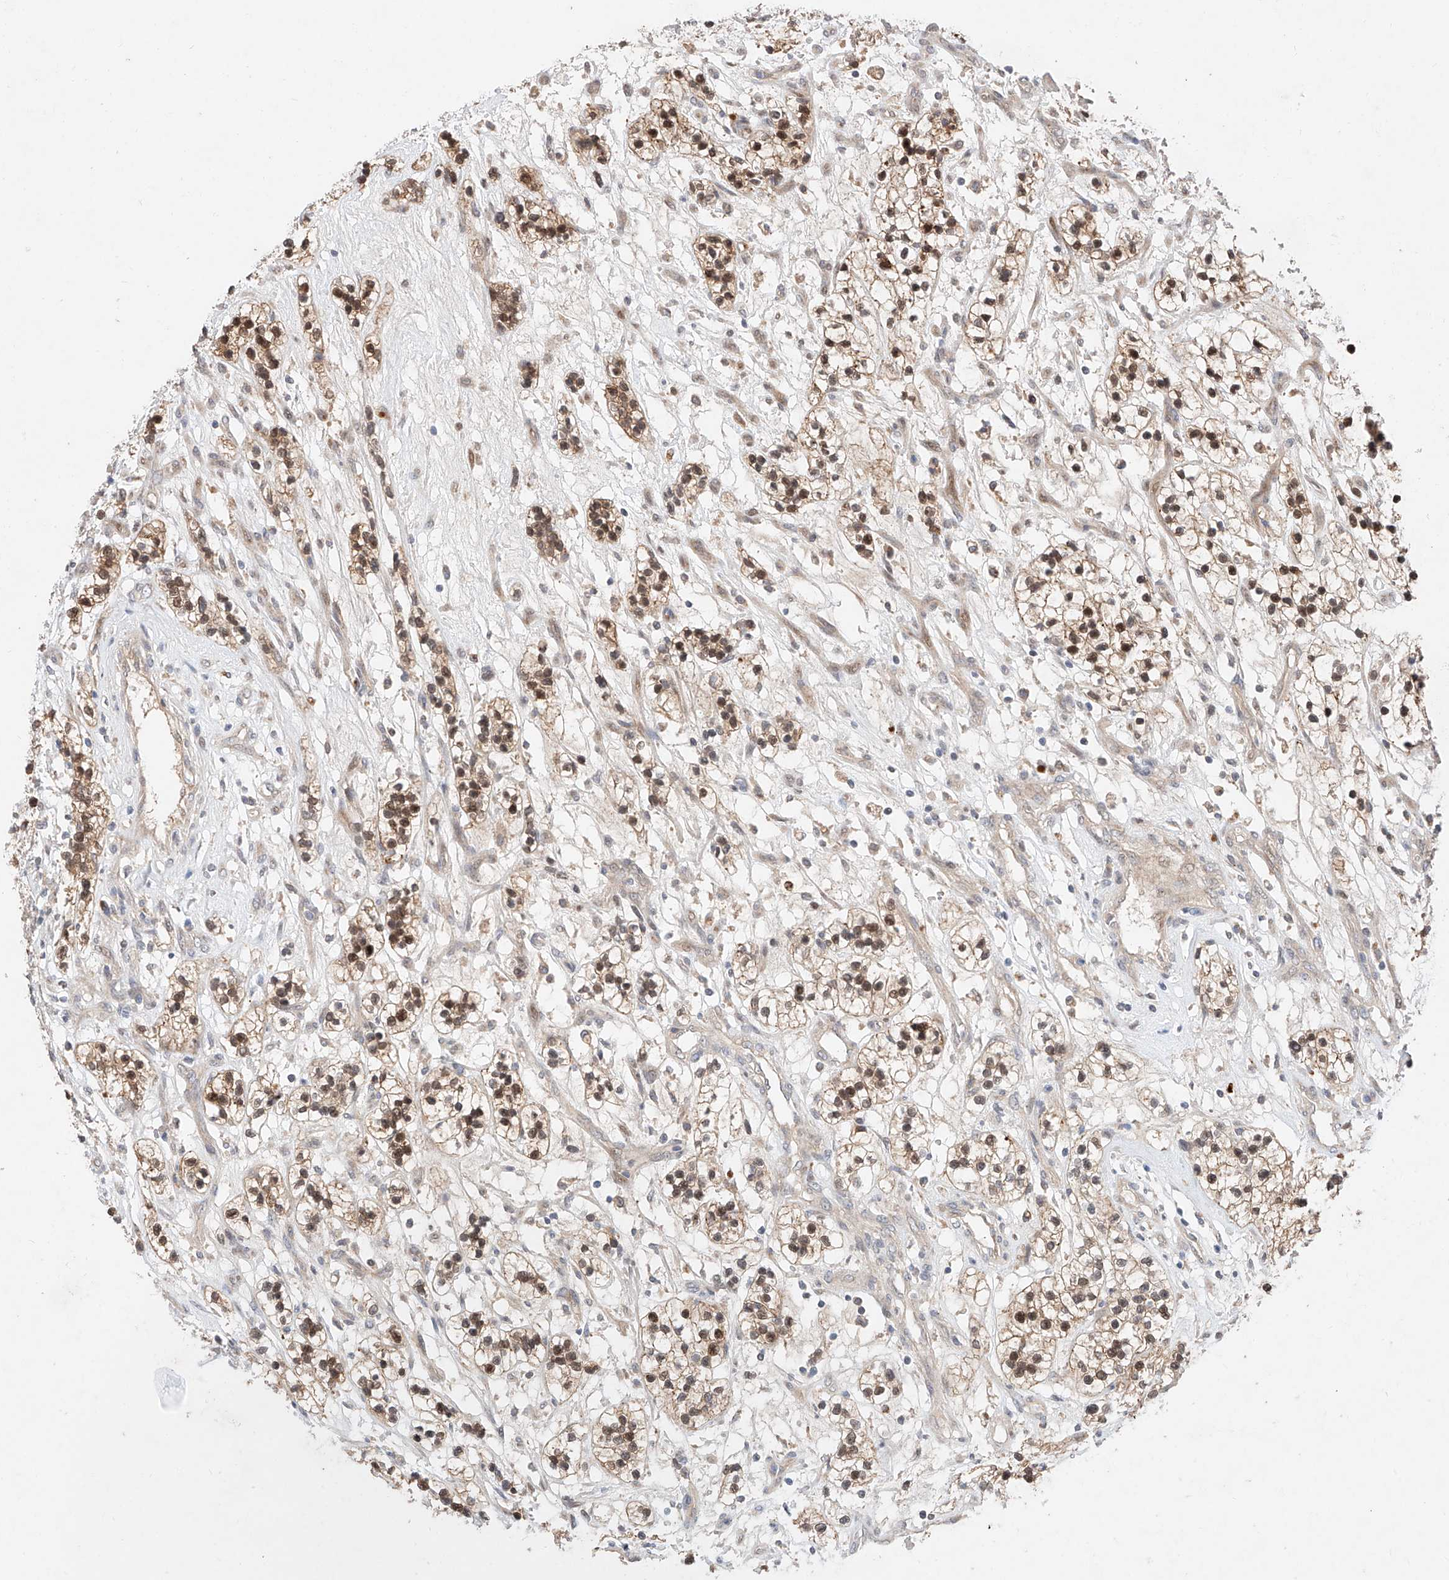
{"staining": {"intensity": "moderate", "quantity": ">75%", "location": "cytoplasmic/membranous,nuclear"}, "tissue": "renal cancer", "cell_type": "Tumor cells", "image_type": "cancer", "snomed": [{"axis": "morphology", "description": "Adenocarcinoma, NOS"}, {"axis": "topography", "description": "Kidney"}], "caption": "There is medium levels of moderate cytoplasmic/membranous and nuclear expression in tumor cells of renal adenocarcinoma, as demonstrated by immunohistochemical staining (brown color).", "gene": "GCNT1", "patient": {"sex": "female", "age": 57}}